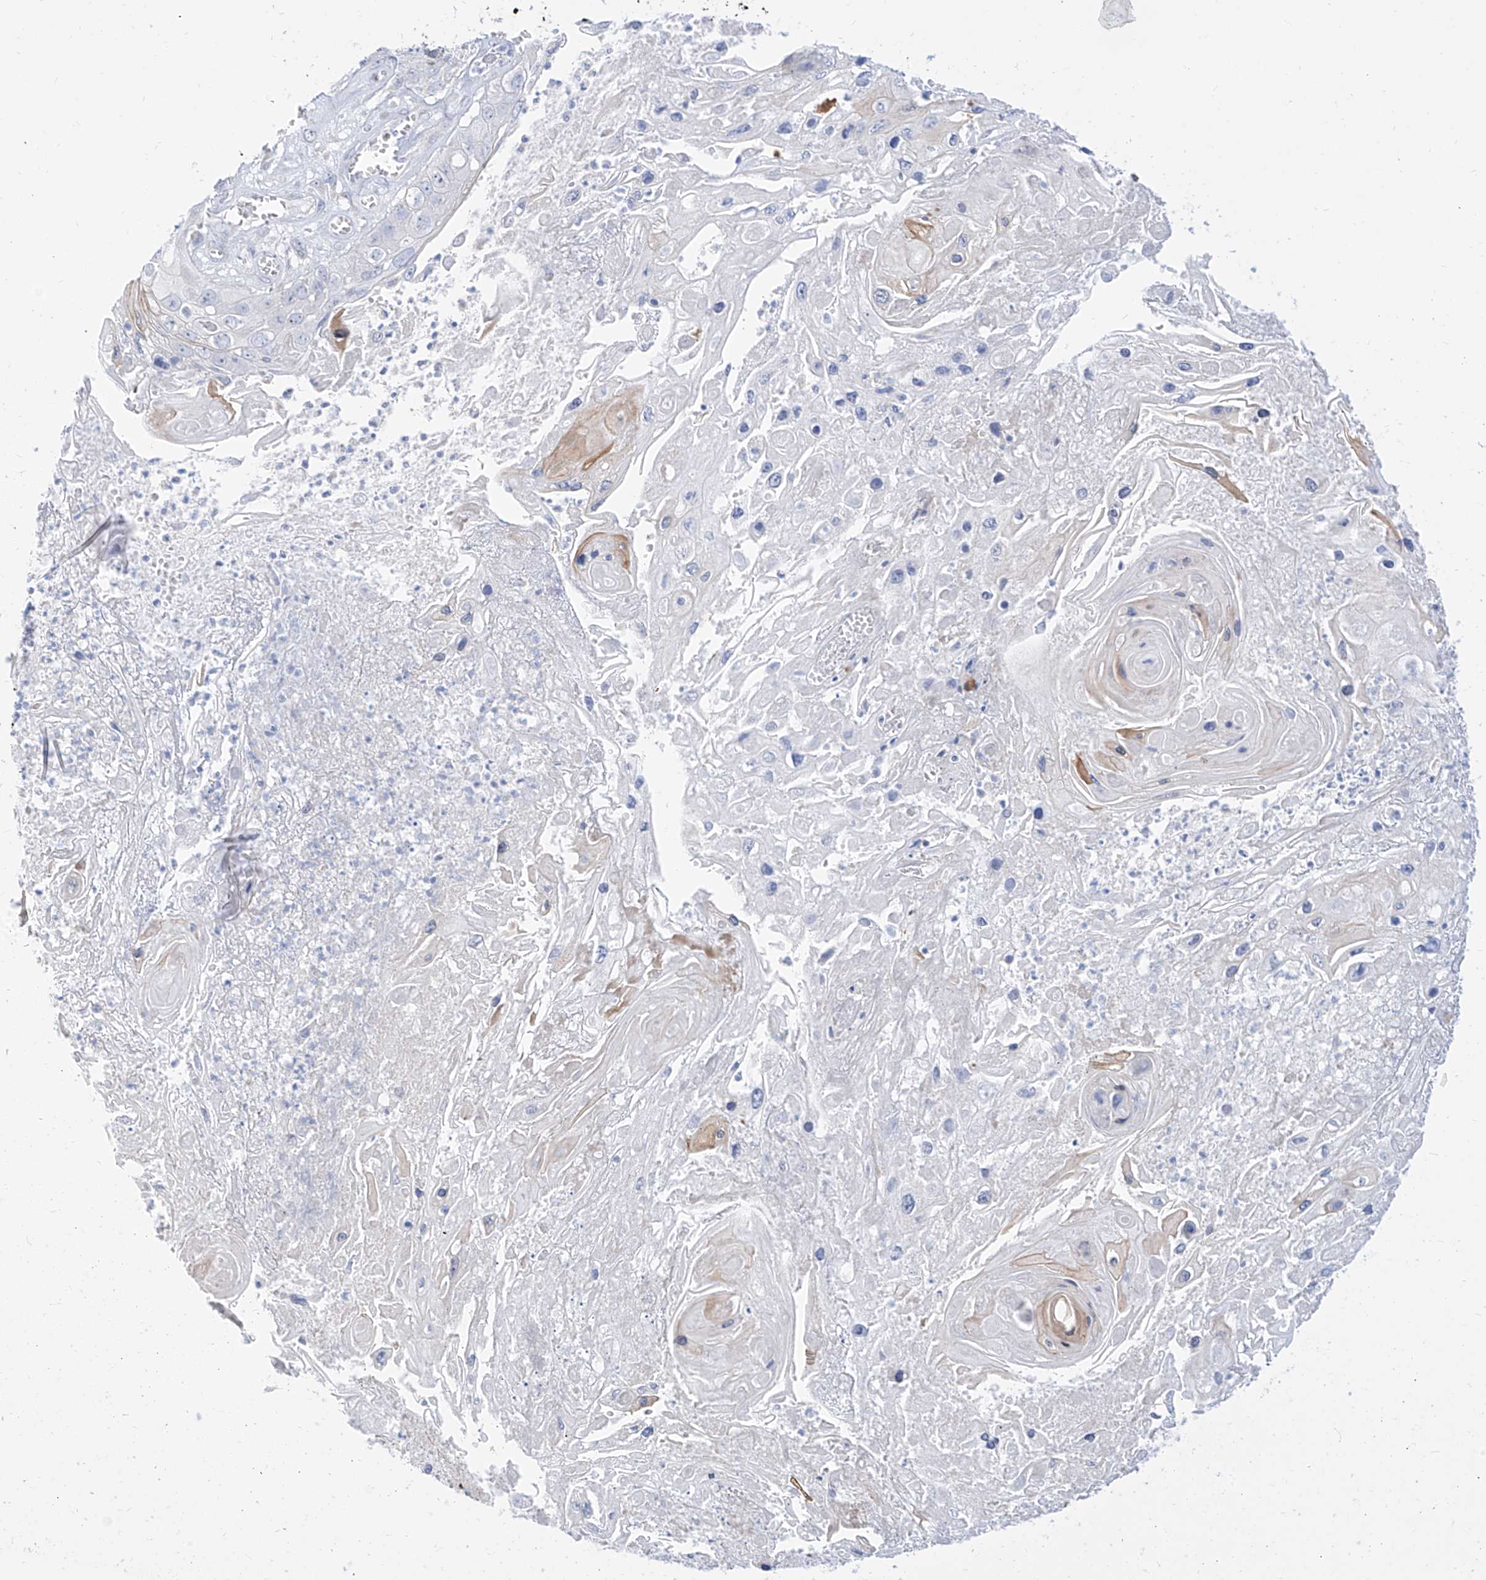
{"staining": {"intensity": "moderate", "quantity": "<25%", "location": "cytoplasmic/membranous"}, "tissue": "skin cancer", "cell_type": "Tumor cells", "image_type": "cancer", "snomed": [{"axis": "morphology", "description": "Squamous cell carcinoma, NOS"}, {"axis": "topography", "description": "Skin"}], "caption": "The photomicrograph shows immunohistochemical staining of squamous cell carcinoma (skin). There is moderate cytoplasmic/membranous staining is seen in approximately <25% of tumor cells. Nuclei are stained in blue.", "gene": "SYTL3", "patient": {"sex": "male", "age": 55}}